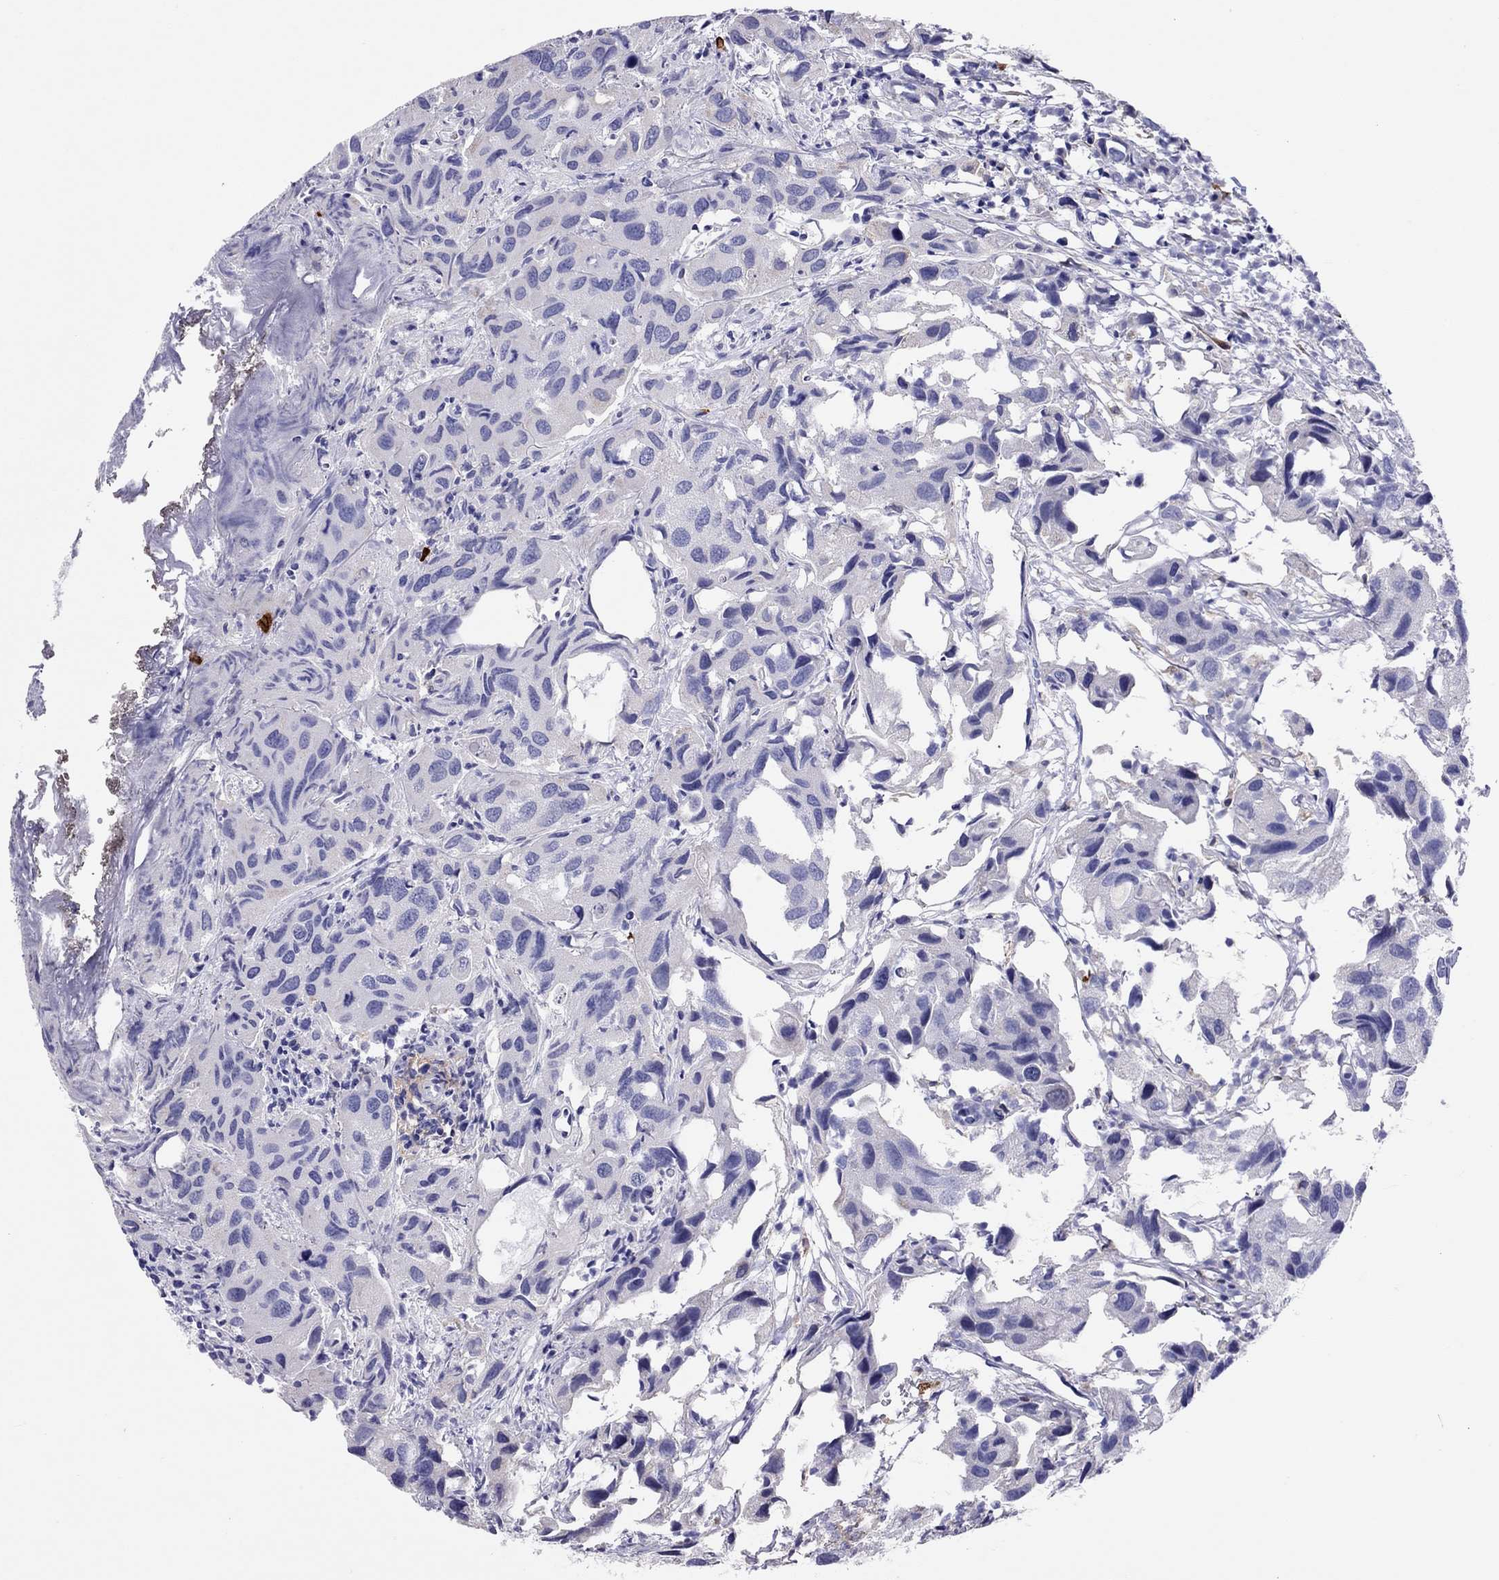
{"staining": {"intensity": "negative", "quantity": "none", "location": "none"}, "tissue": "urothelial cancer", "cell_type": "Tumor cells", "image_type": "cancer", "snomed": [{"axis": "morphology", "description": "Urothelial carcinoma, High grade"}, {"axis": "topography", "description": "Urinary bladder"}], "caption": "IHC micrograph of neoplastic tissue: urothelial cancer stained with DAB (3,3'-diaminobenzidine) reveals no significant protein expression in tumor cells.", "gene": "ADORA2A", "patient": {"sex": "male", "age": 79}}